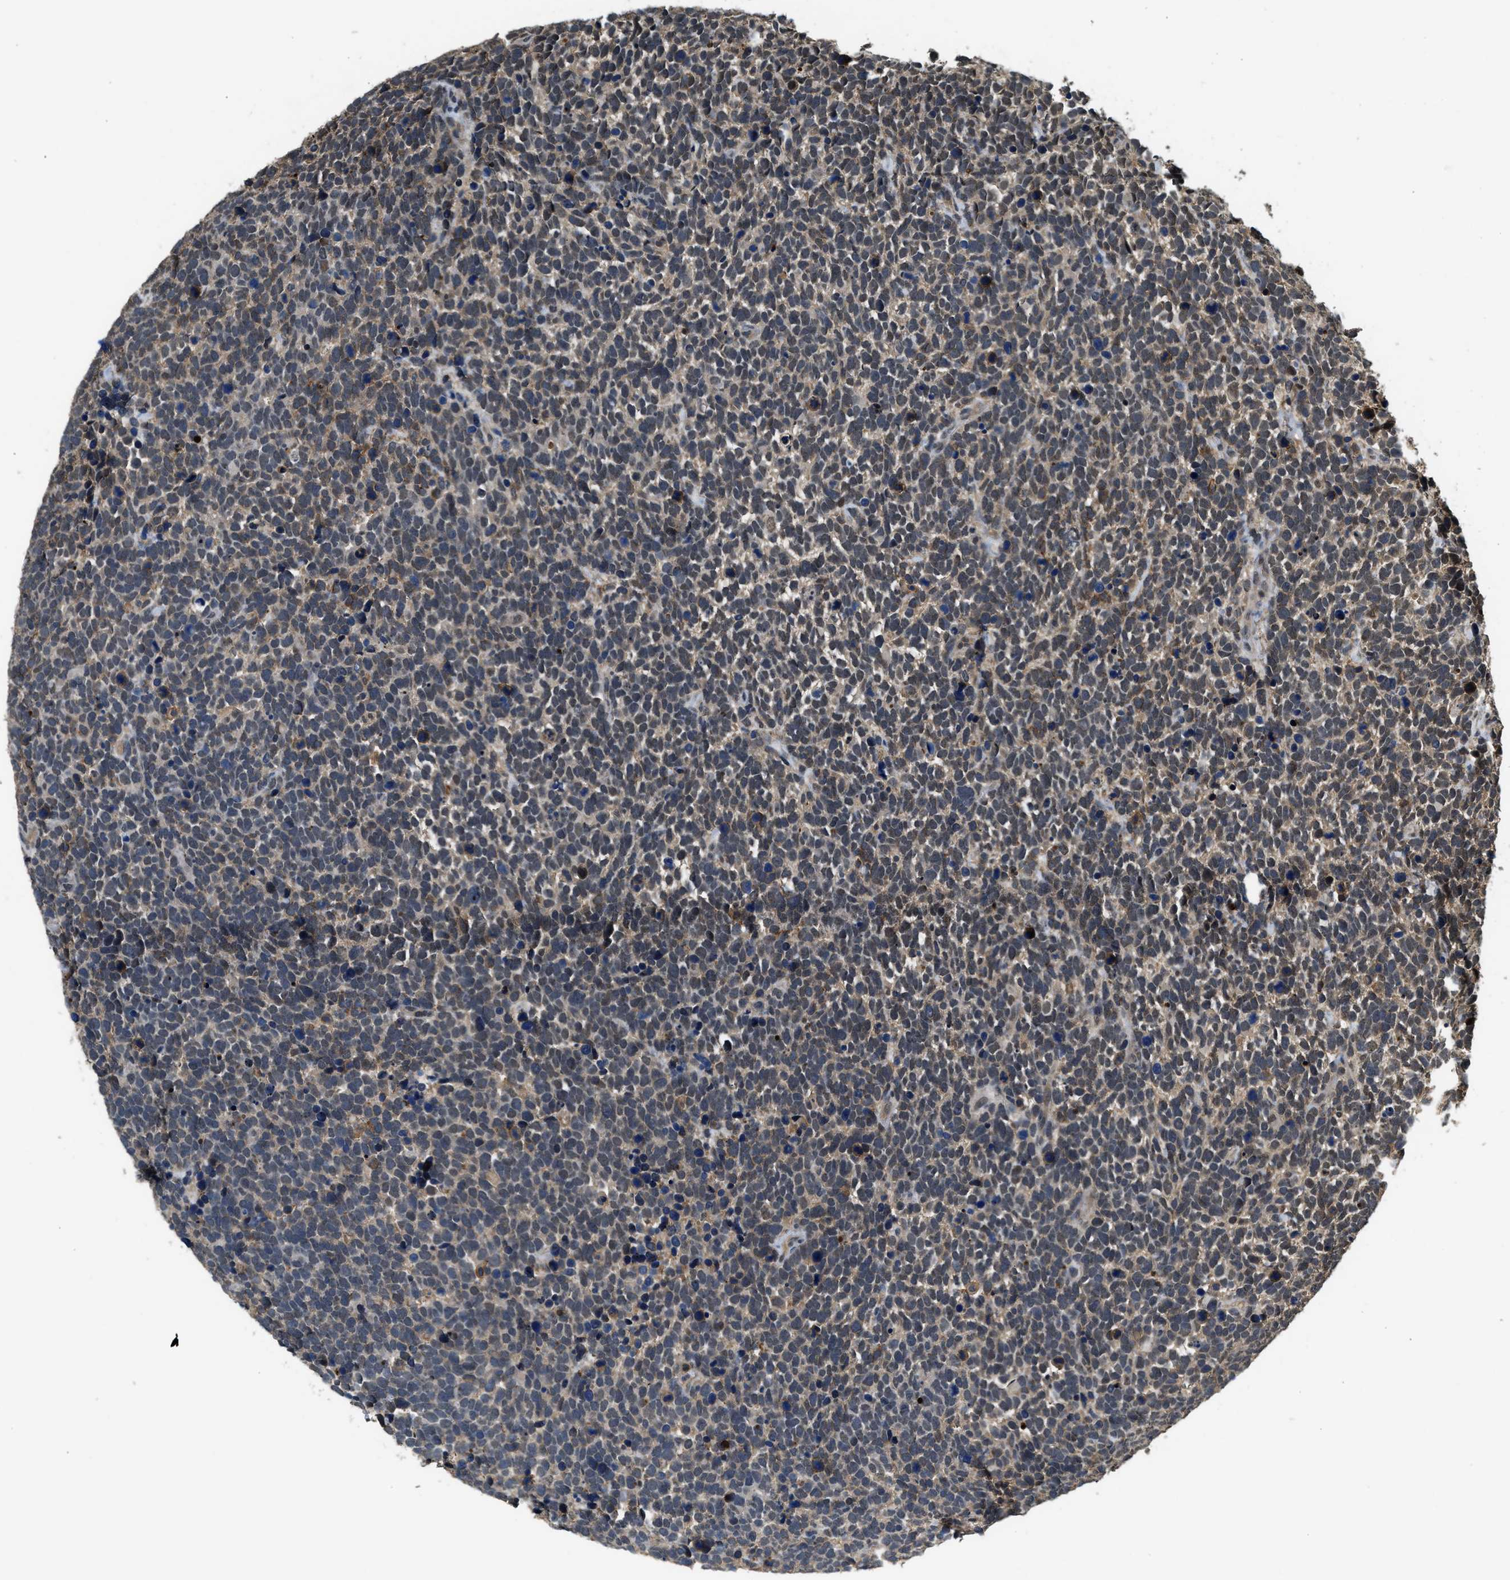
{"staining": {"intensity": "weak", "quantity": "25%-75%", "location": "nuclear"}, "tissue": "urothelial cancer", "cell_type": "Tumor cells", "image_type": "cancer", "snomed": [{"axis": "morphology", "description": "Urothelial carcinoma, High grade"}, {"axis": "topography", "description": "Urinary bladder"}], "caption": "Urothelial carcinoma (high-grade) tissue demonstrates weak nuclear expression in about 25%-75% of tumor cells The staining was performed using DAB (3,3'-diaminobenzidine), with brown indicating positive protein expression. Nuclei are stained blue with hematoxylin.", "gene": "SLC15A4", "patient": {"sex": "female", "age": 82}}